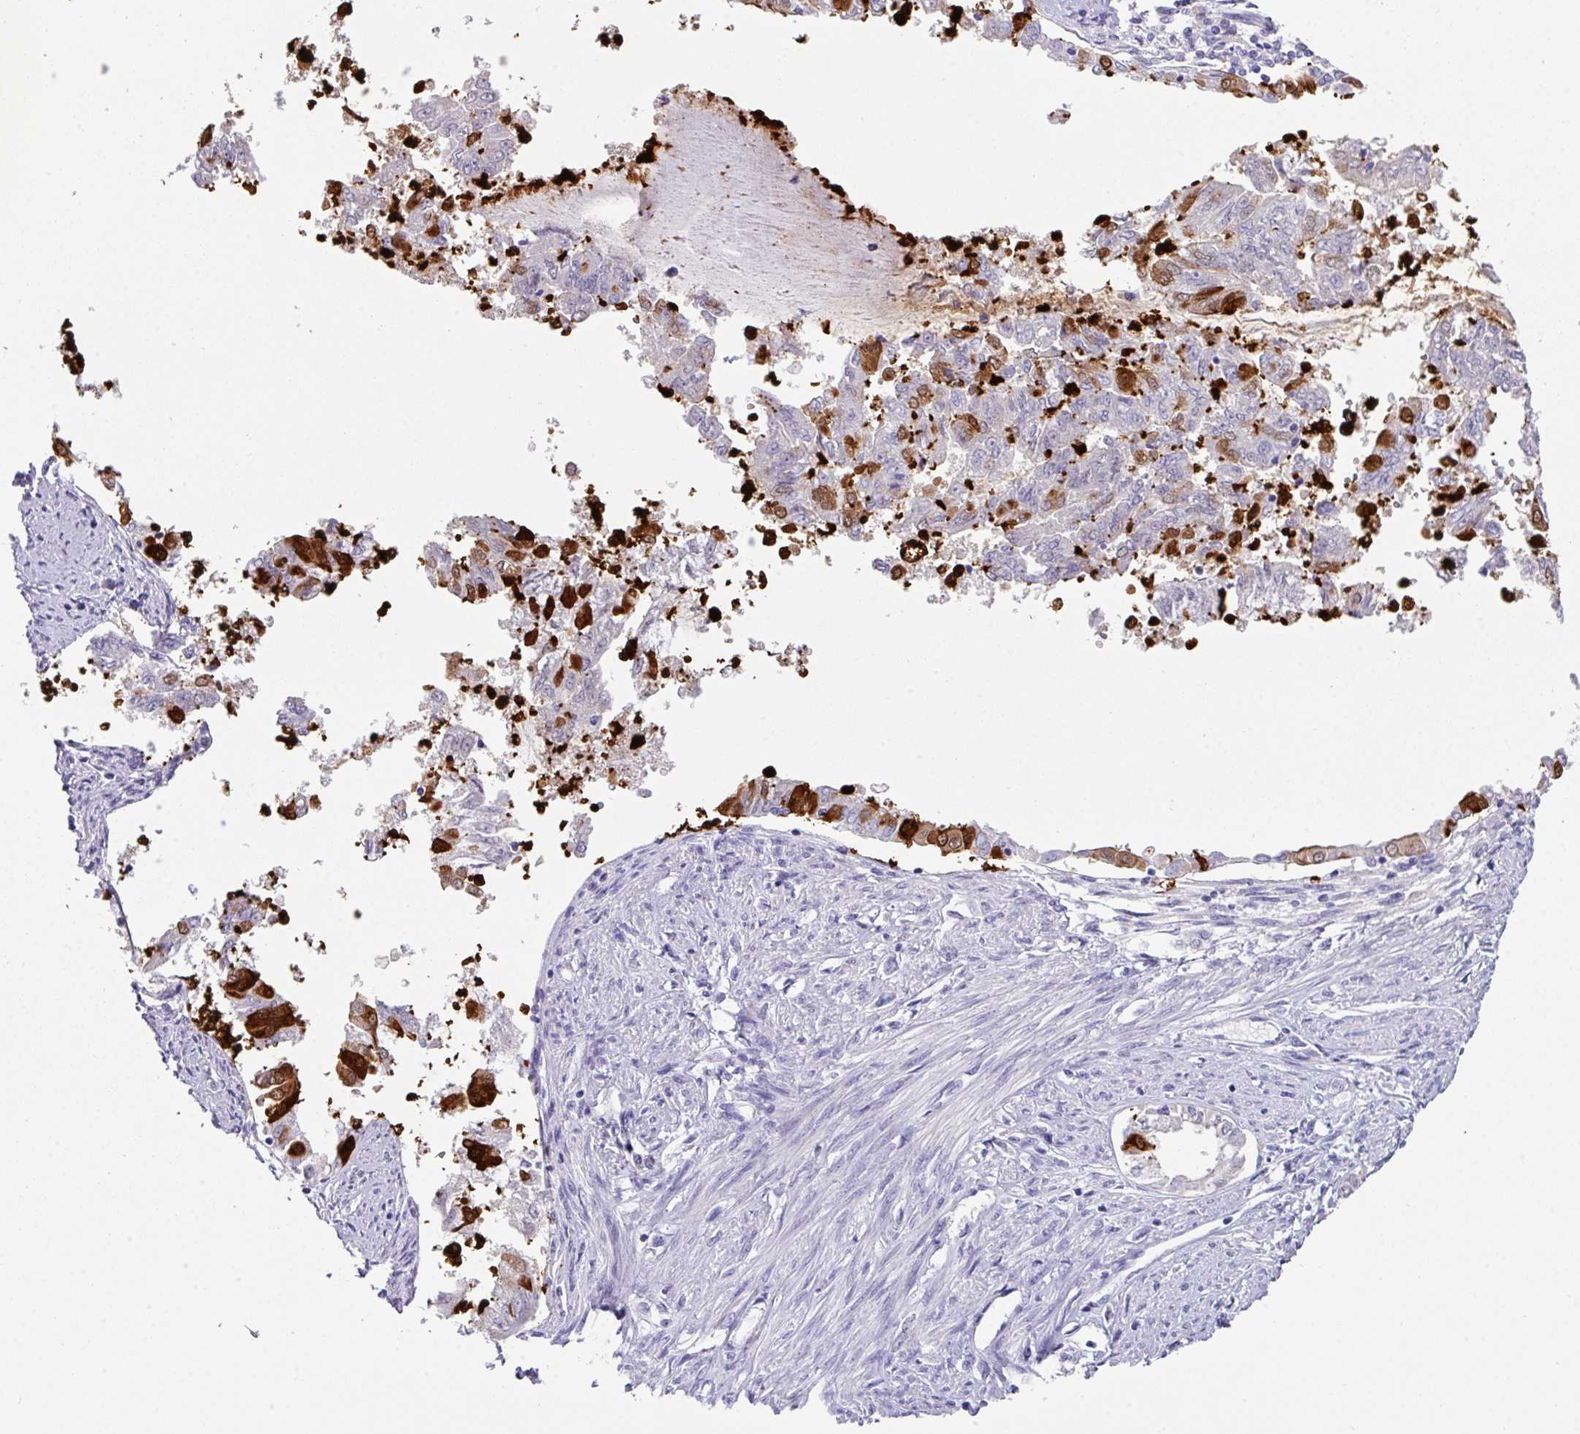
{"staining": {"intensity": "strong", "quantity": "25%-75%", "location": "cytoplasmic/membranous"}, "tissue": "endometrial cancer", "cell_type": "Tumor cells", "image_type": "cancer", "snomed": [{"axis": "morphology", "description": "Adenocarcinoma, NOS"}, {"axis": "topography", "description": "Endometrium"}], "caption": "Protein analysis of adenocarcinoma (endometrial) tissue demonstrates strong cytoplasmic/membranous staining in approximately 25%-75% of tumor cells.", "gene": "ANKRD13B", "patient": {"sex": "female", "age": 76}}